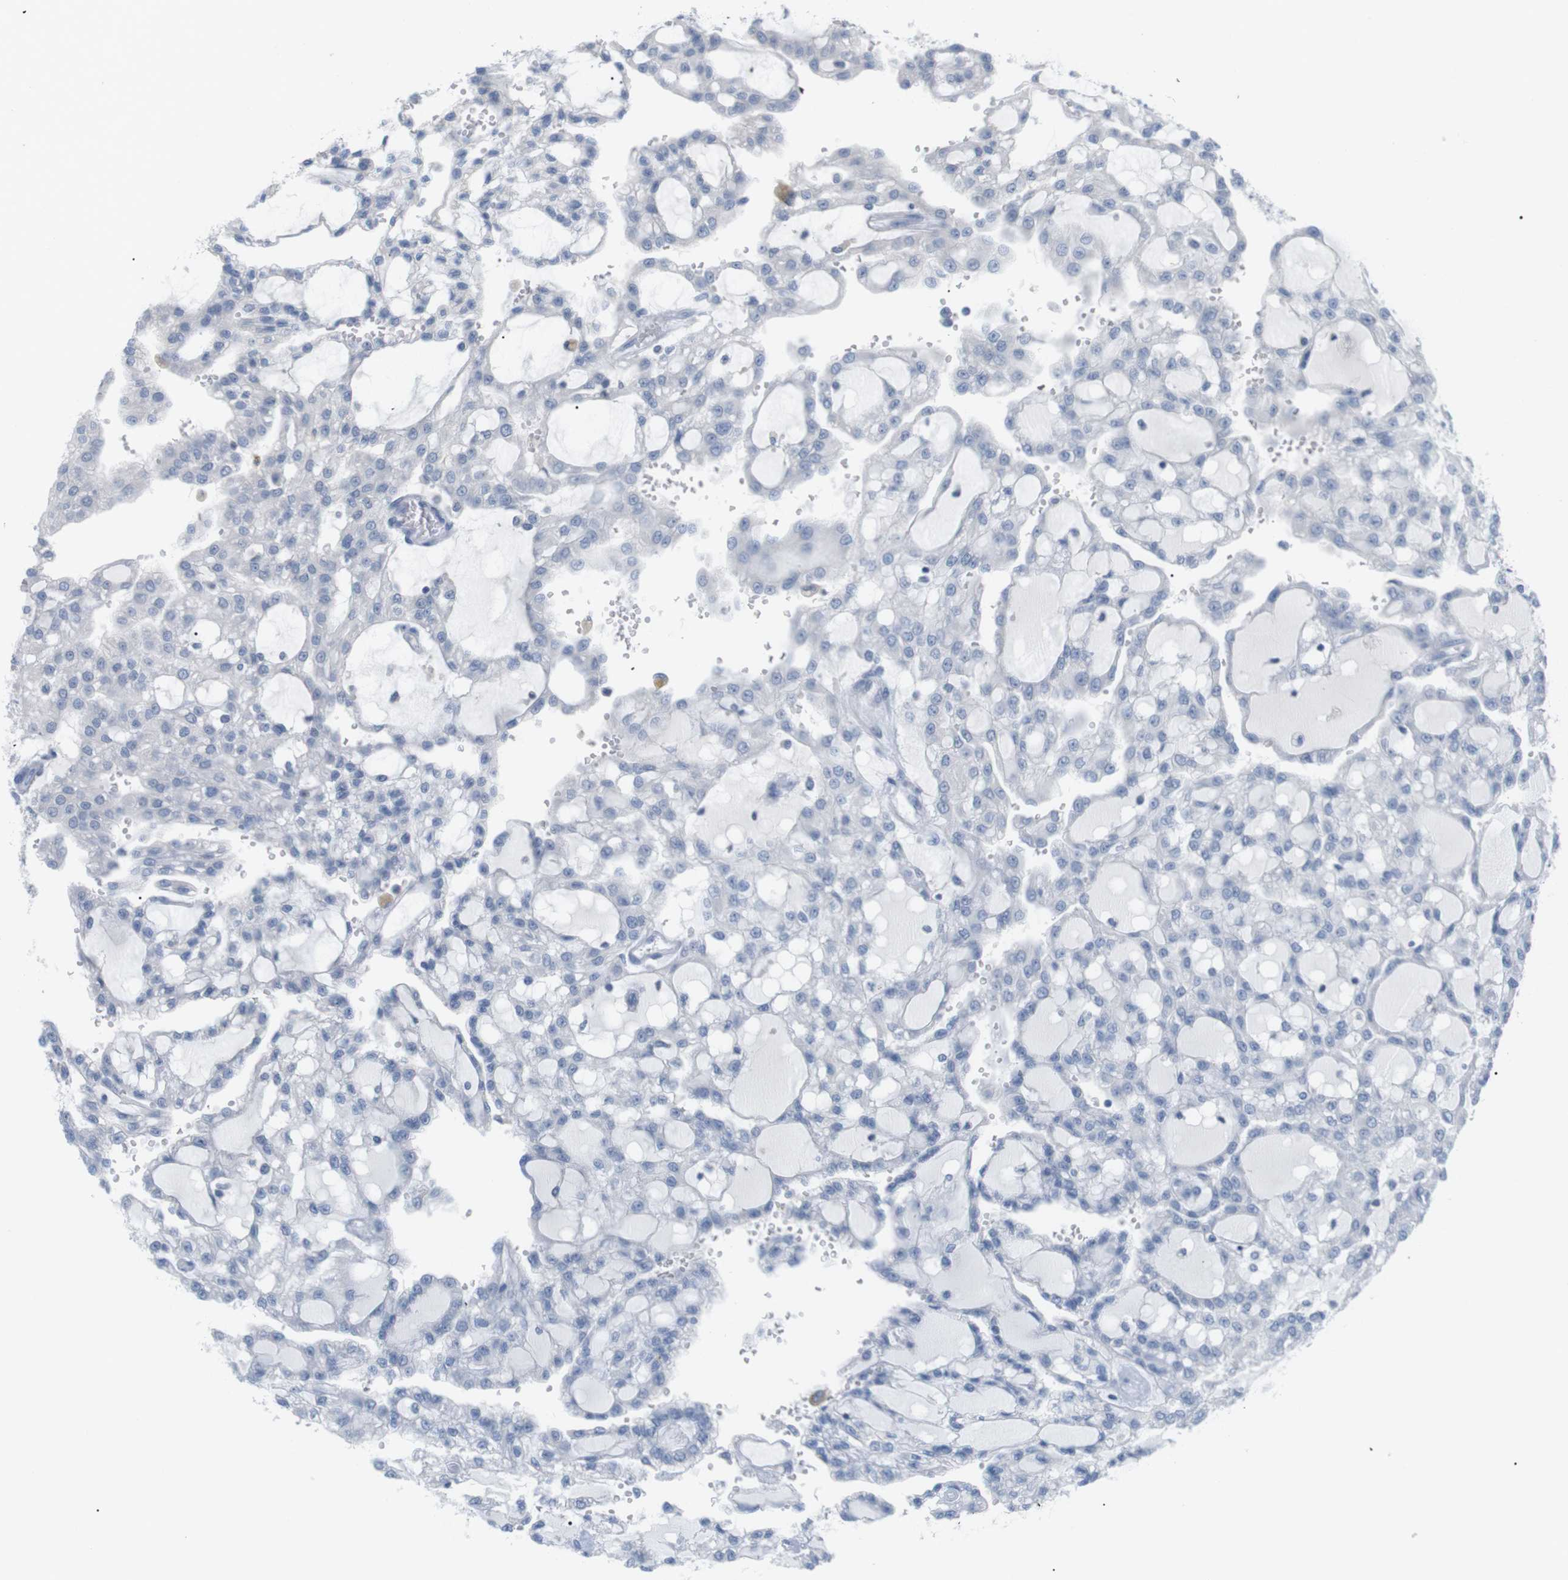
{"staining": {"intensity": "negative", "quantity": "none", "location": "none"}, "tissue": "renal cancer", "cell_type": "Tumor cells", "image_type": "cancer", "snomed": [{"axis": "morphology", "description": "Adenocarcinoma, NOS"}, {"axis": "topography", "description": "Kidney"}], "caption": "IHC micrograph of neoplastic tissue: renal cancer stained with DAB exhibits no significant protein expression in tumor cells.", "gene": "HBG2", "patient": {"sex": "male", "age": 63}}